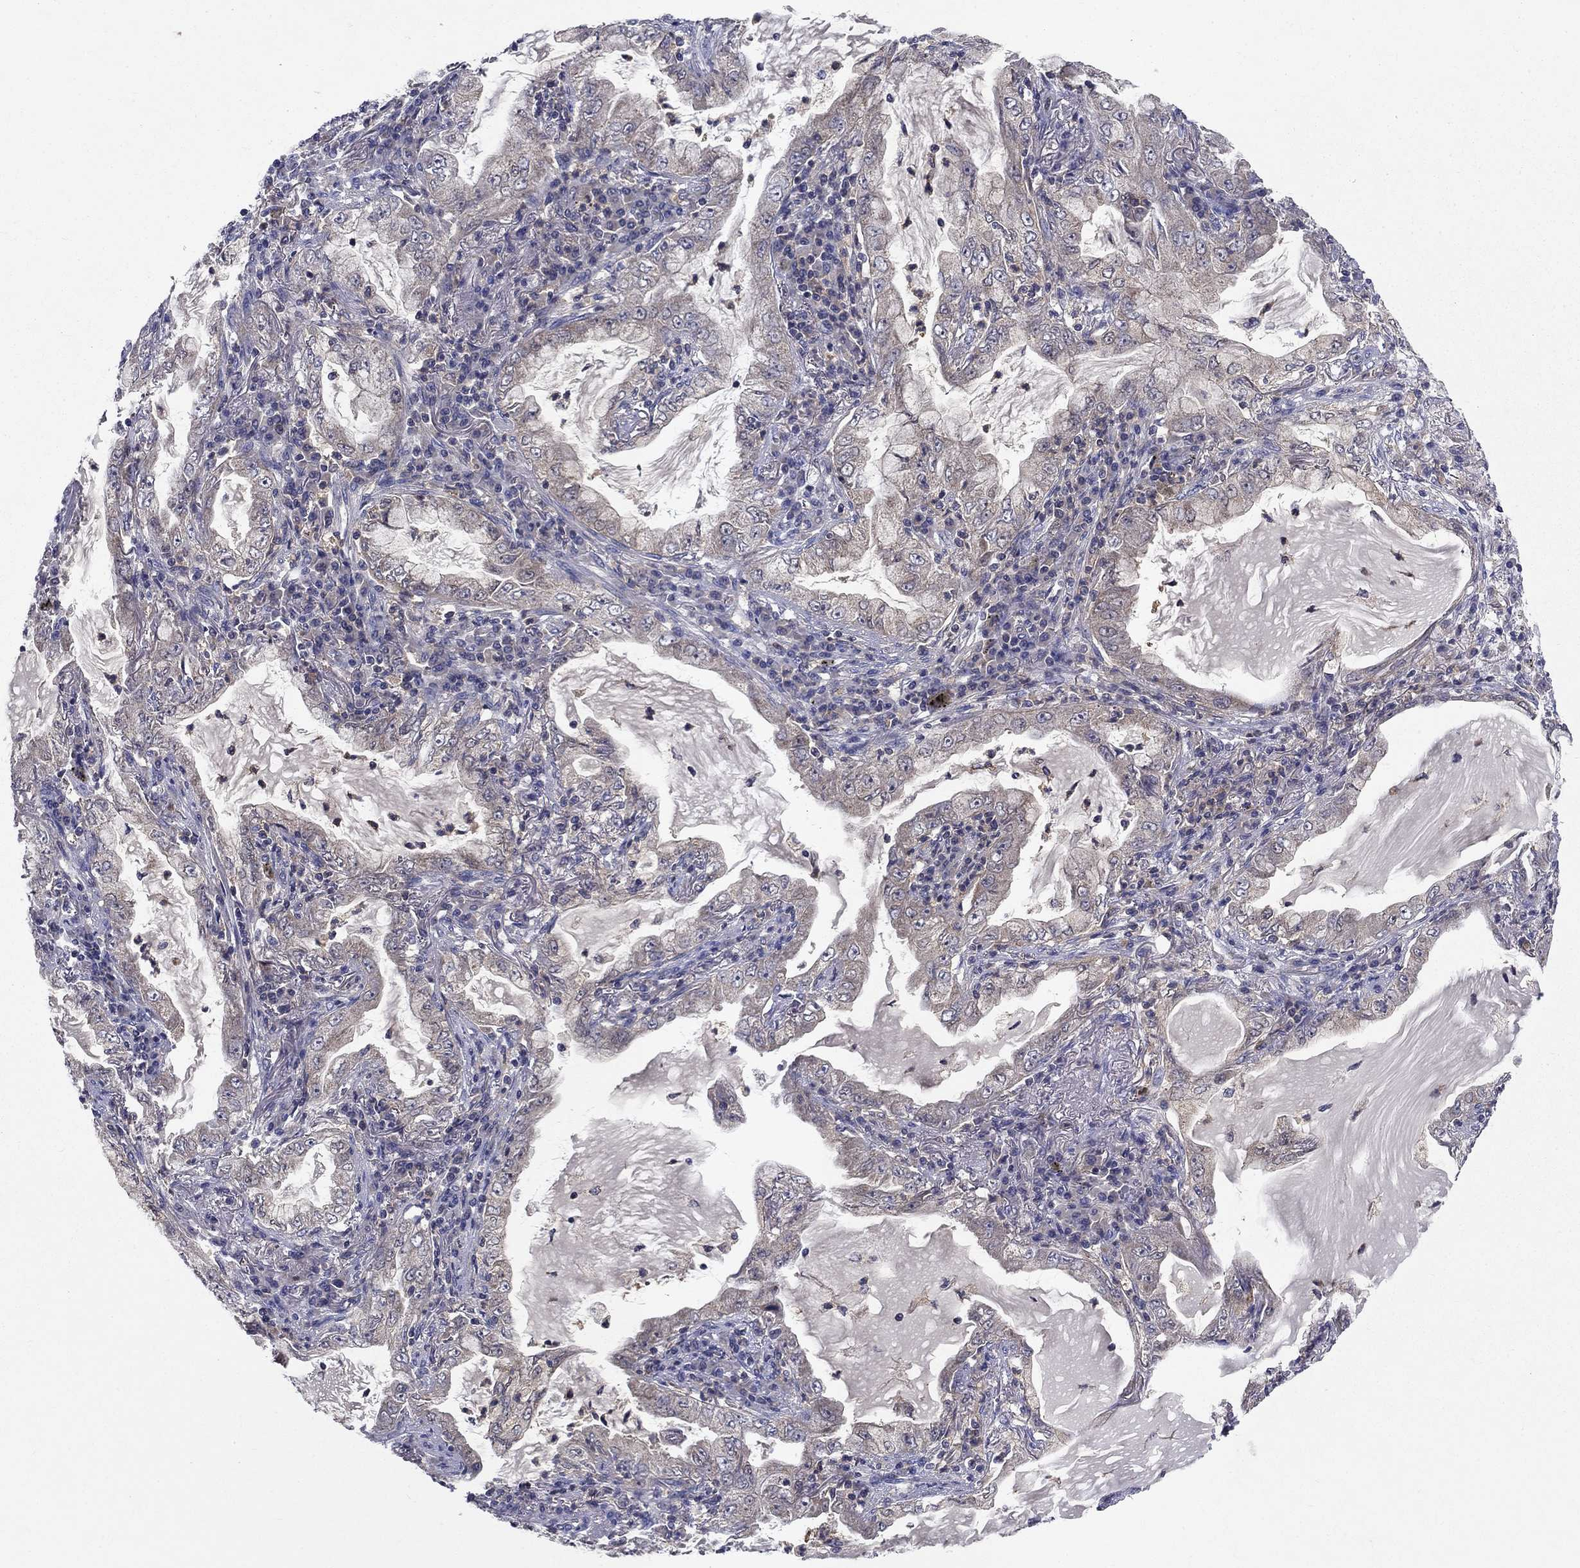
{"staining": {"intensity": "negative", "quantity": "none", "location": "none"}, "tissue": "lung cancer", "cell_type": "Tumor cells", "image_type": "cancer", "snomed": [{"axis": "morphology", "description": "Adenocarcinoma, NOS"}, {"axis": "topography", "description": "Lung"}], "caption": "Human adenocarcinoma (lung) stained for a protein using IHC displays no staining in tumor cells.", "gene": "GLTP", "patient": {"sex": "female", "age": 73}}